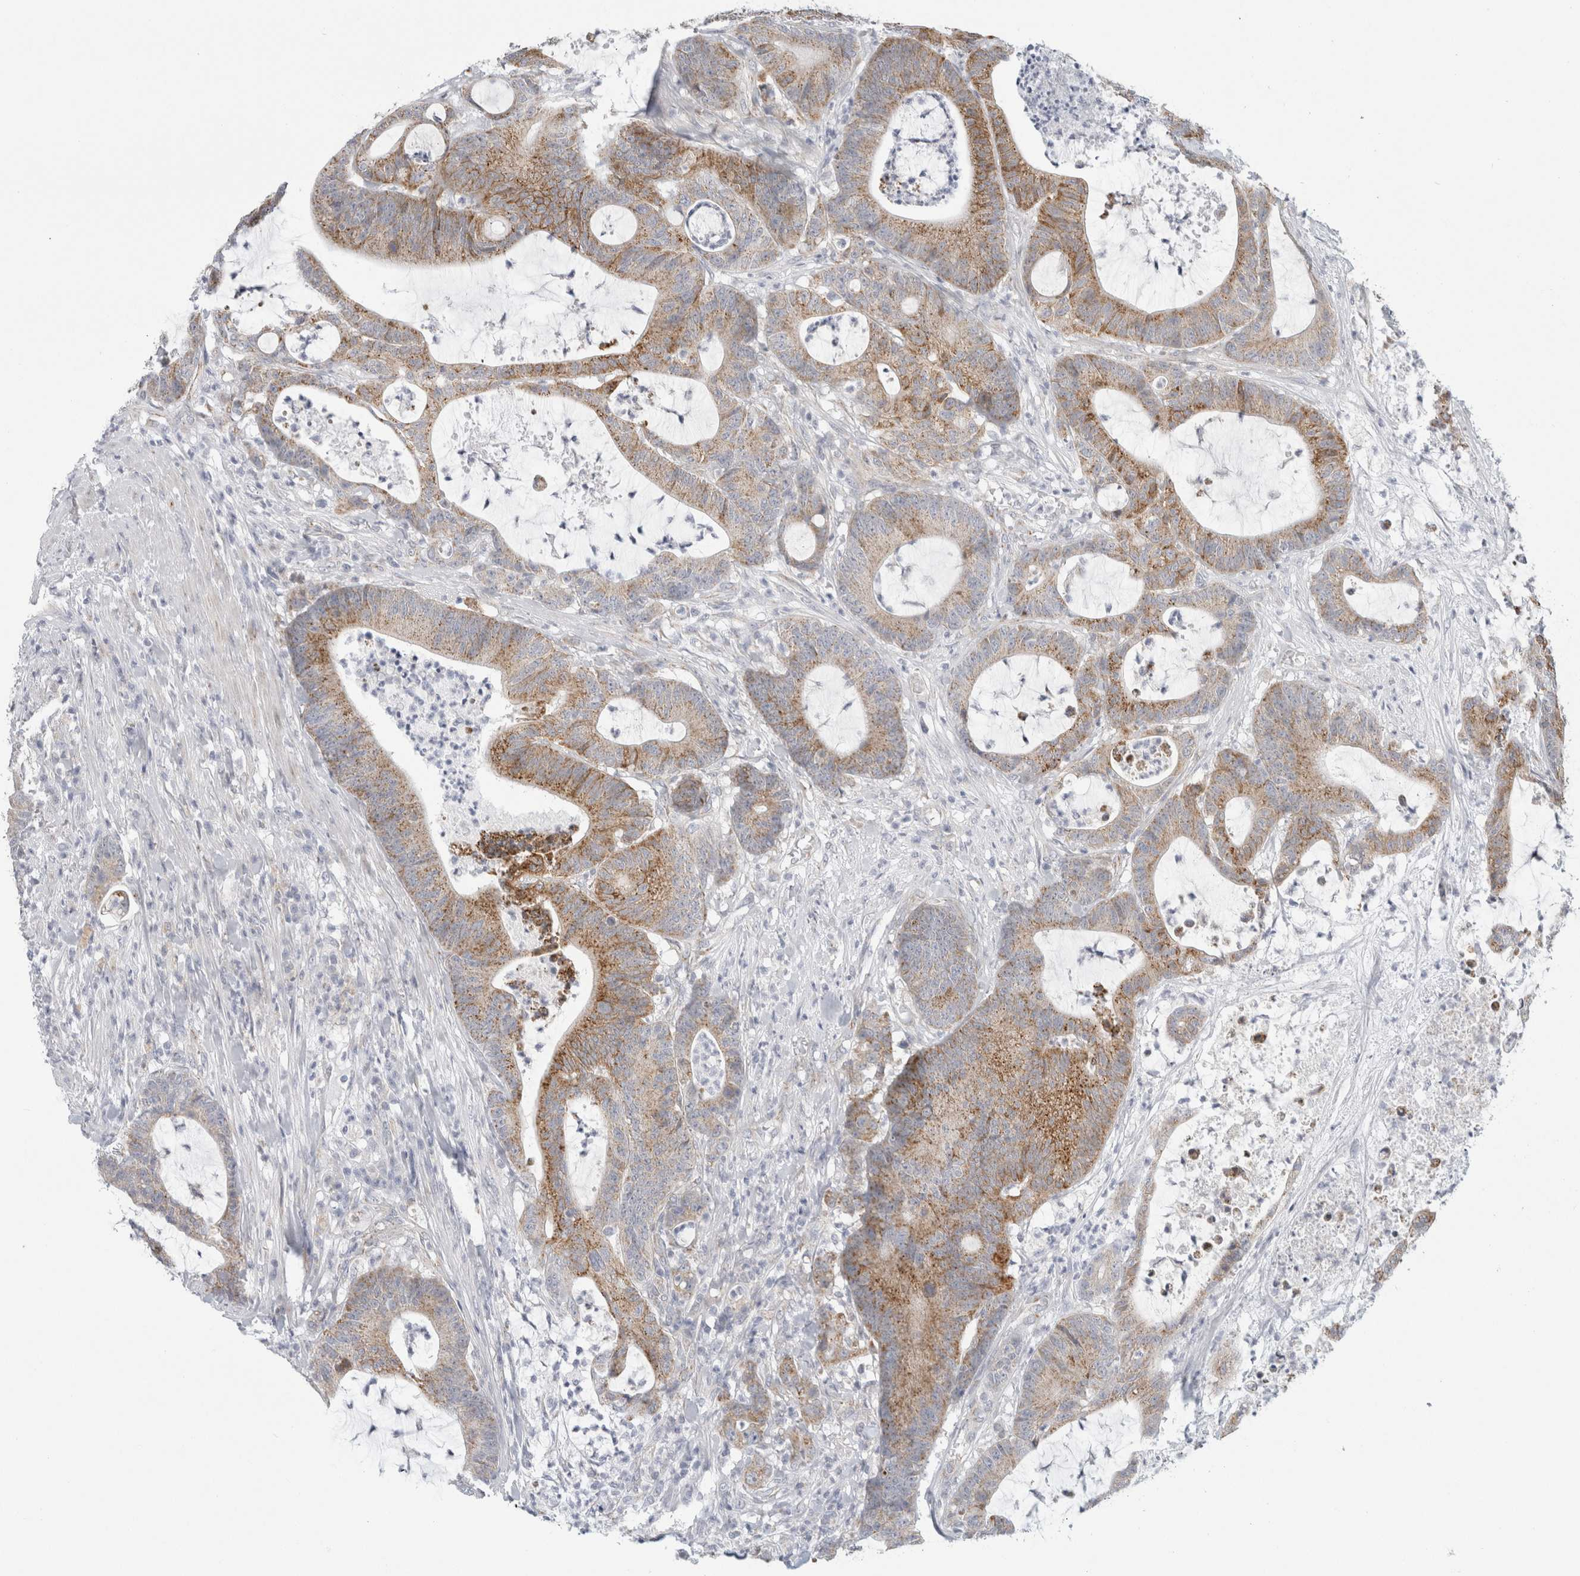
{"staining": {"intensity": "moderate", "quantity": ">75%", "location": "cytoplasmic/membranous"}, "tissue": "colorectal cancer", "cell_type": "Tumor cells", "image_type": "cancer", "snomed": [{"axis": "morphology", "description": "Adenocarcinoma, NOS"}, {"axis": "topography", "description": "Colon"}], "caption": "A brown stain shows moderate cytoplasmic/membranous positivity of a protein in adenocarcinoma (colorectal) tumor cells.", "gene": "FAHD1", "patient": {"sex": "female", "age": 84}}